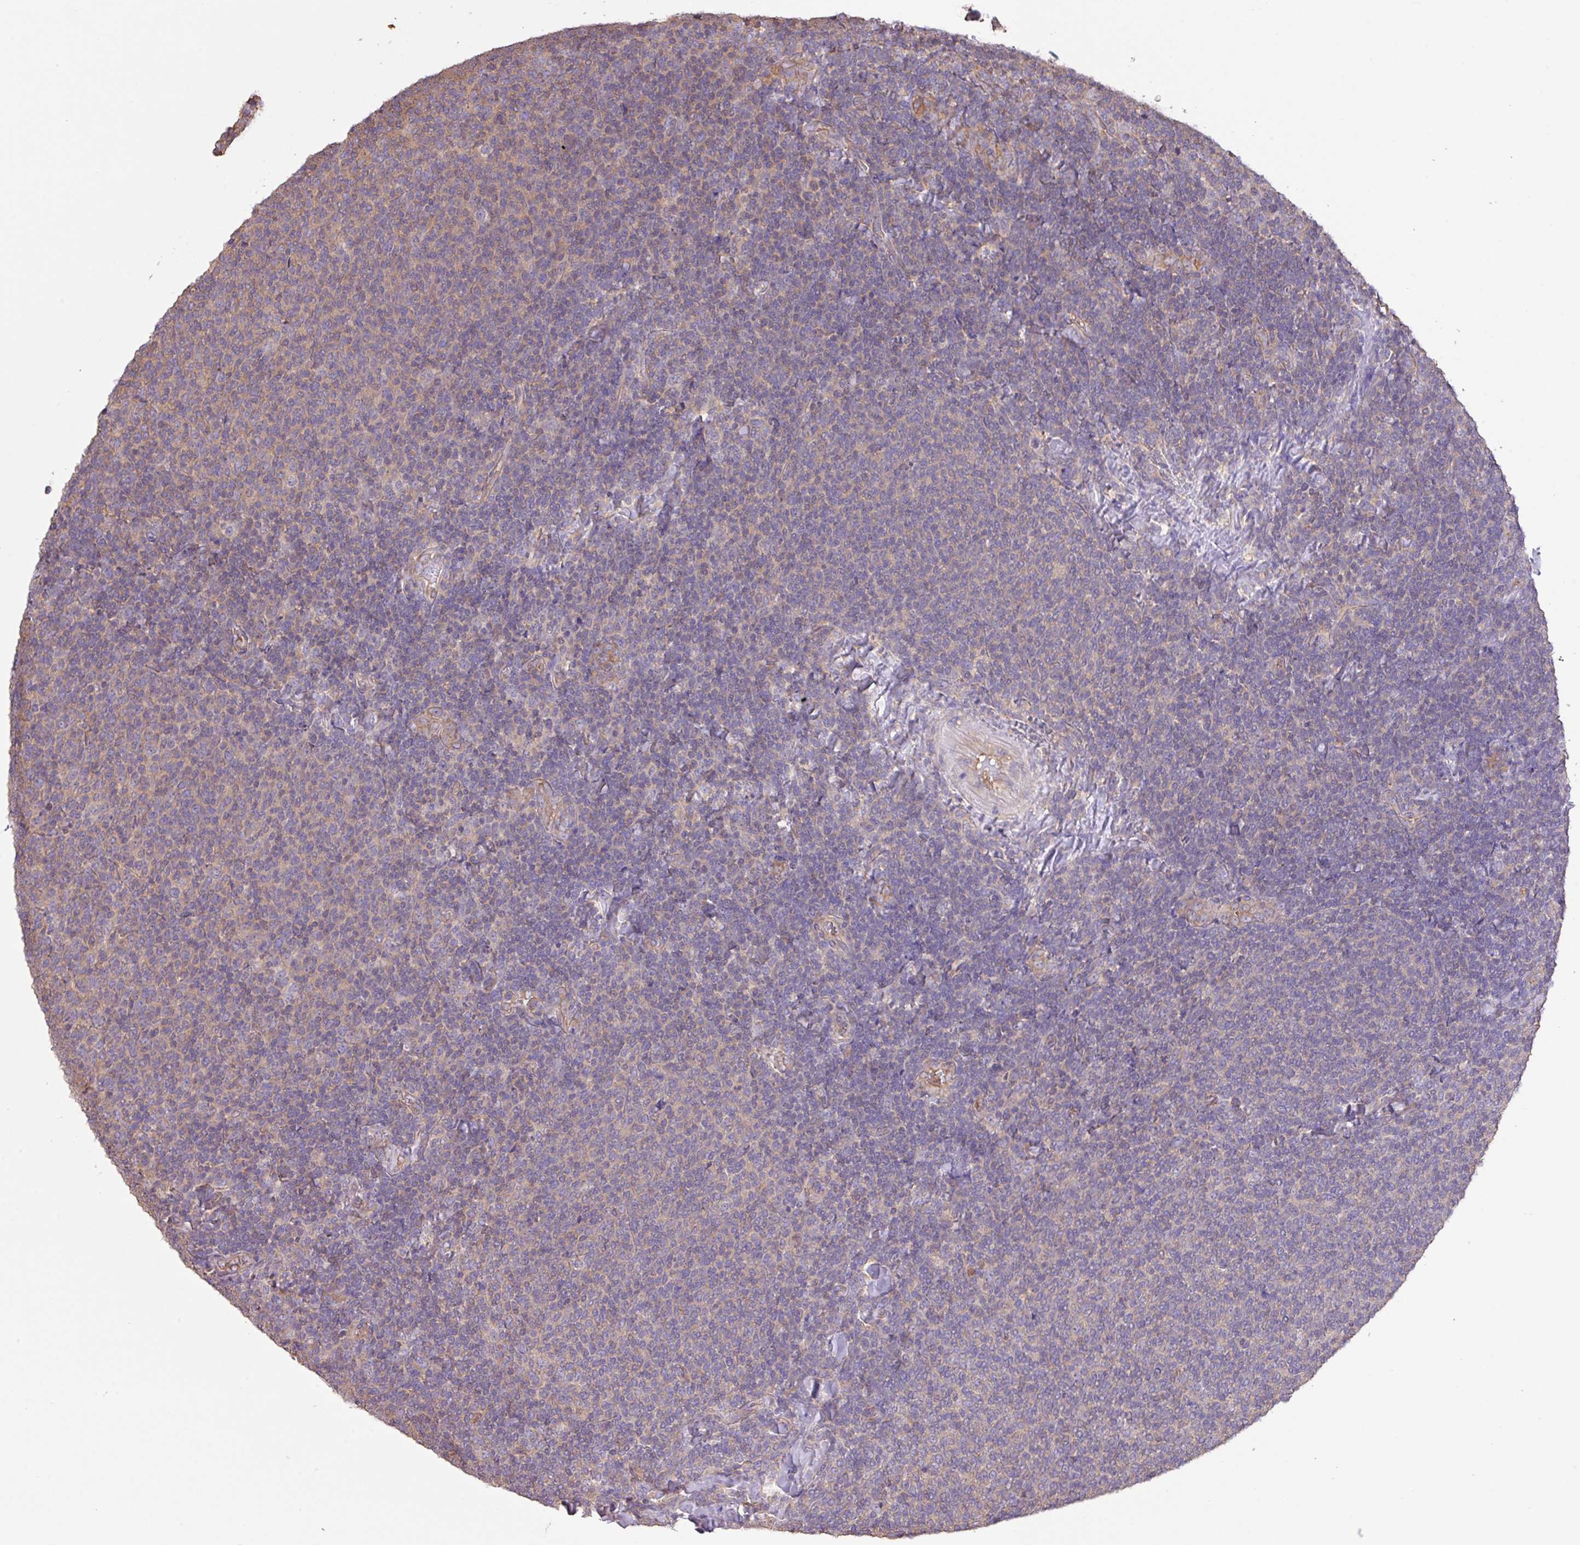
{"staining": {"intensity": "negative", "quantity": "none", "location": "none"}, "tissue": "lymphoma", "cell_type": "Tumor cells", "image_type": "cancer", "snomed": [{"axis": "morphology", "description": "Malignant lymphoma, non-Hodgkin's type, Low grade"}, {"axis": "topography", "description": "Lymph node"}], "caption": "There is no significant positivity in tumor cells of low-grade malignant lymphoma, non-Hodgkin's type.", "gene": "CALML4", "patient": {"sex": "male", "age": 52}}